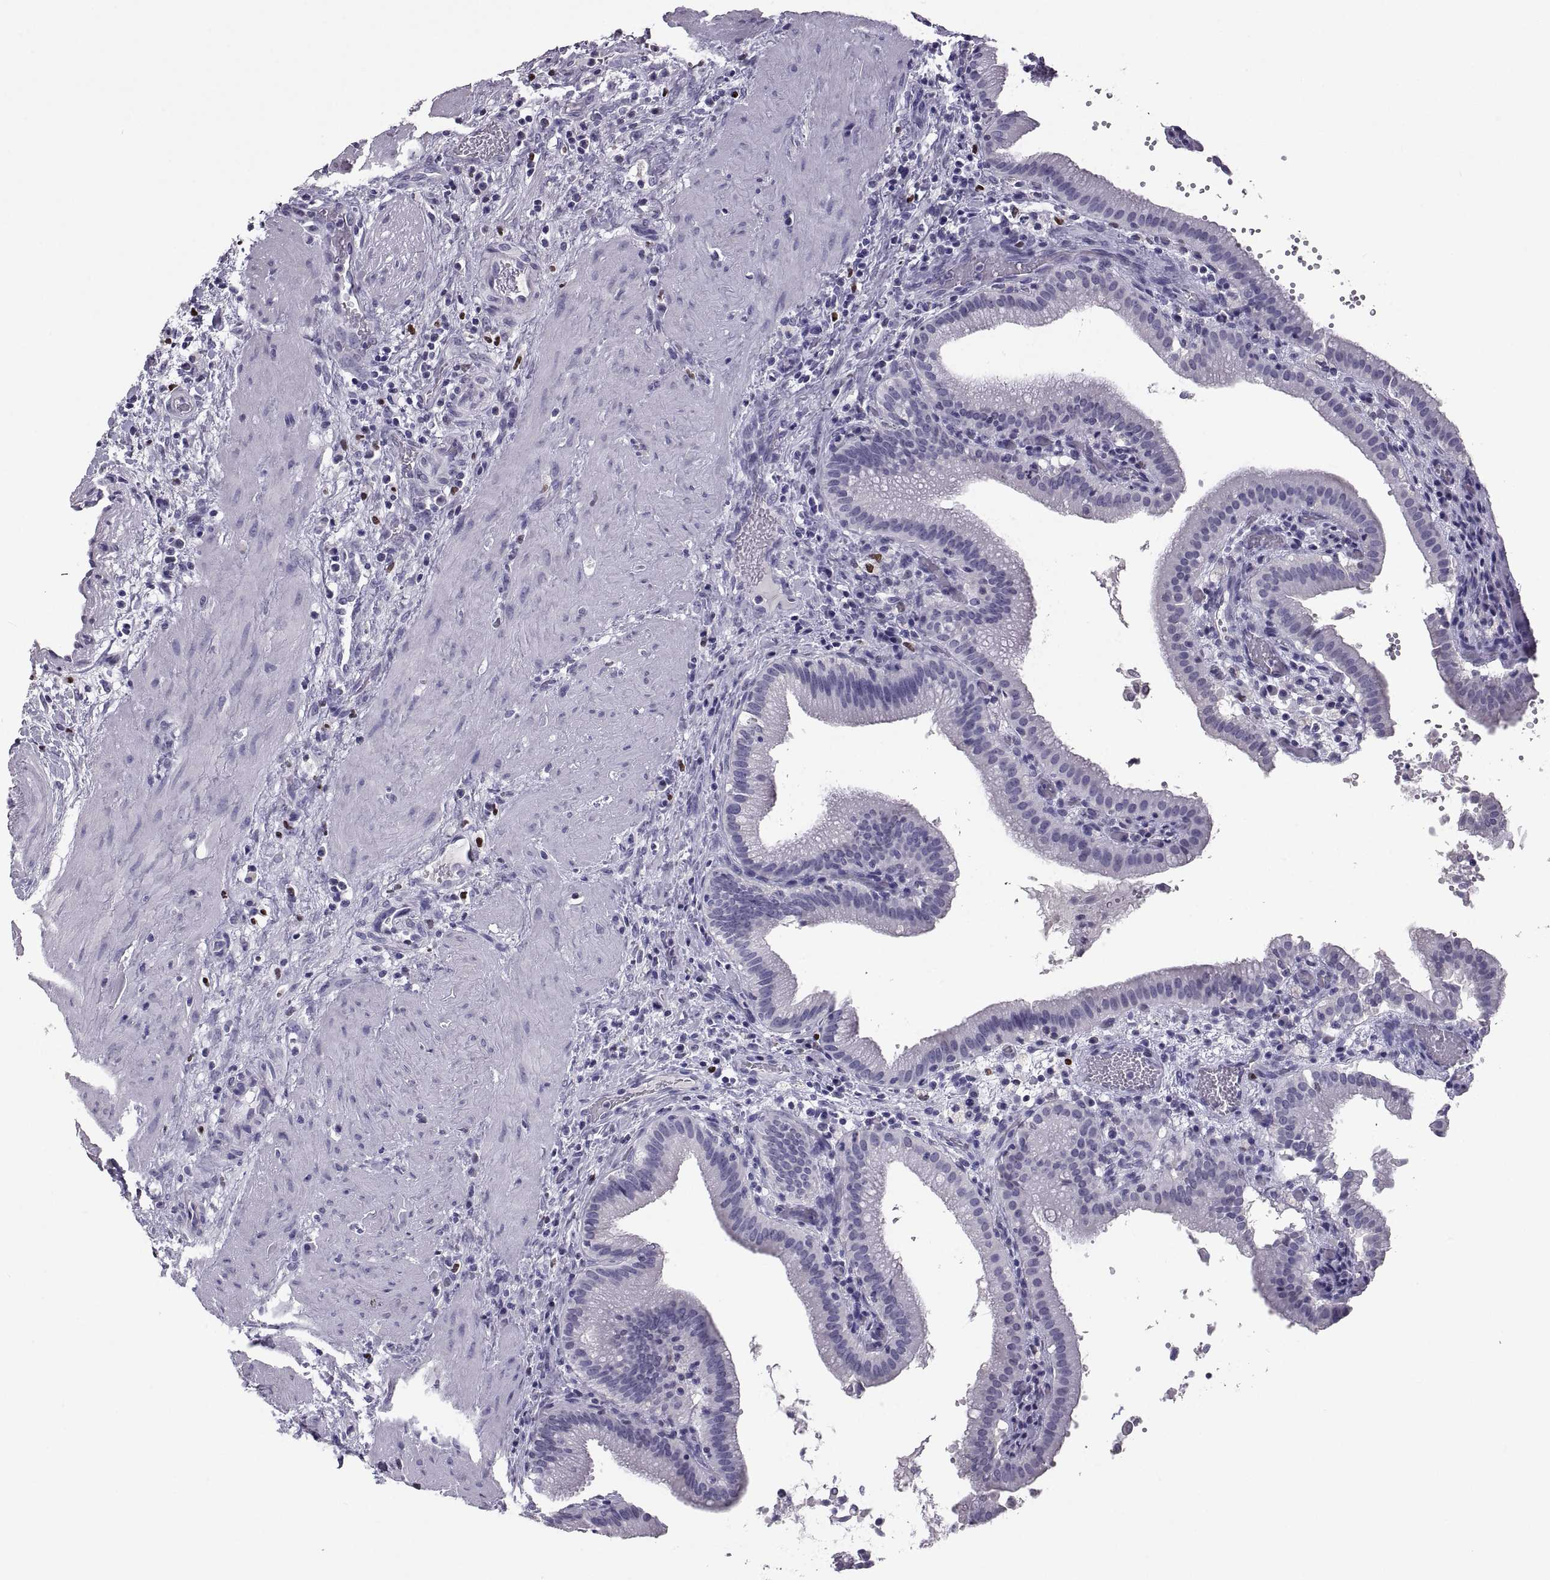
{"staining": {"intensity": "negative", "quantity": "none", "location": "none"}, "tissue": "gallbladder", "cell_type": "Glandular cells", "image_type": "normal", "snomed": [{"axis": "morphology", "description": "Normal tissue, NOS"}, {"axis": "topography", "description": "Gallbladder"}], "caption": "High power microscopy photomicrograph of an immunohistochemistry micrograph of normal gallbladder, revealing no significant positivity in glandular cells. (Immunohistochemistry, brightfield microscopy, high magnification).", "gene": "SOX21", "patient": {"sex": "male", "age": 42}}